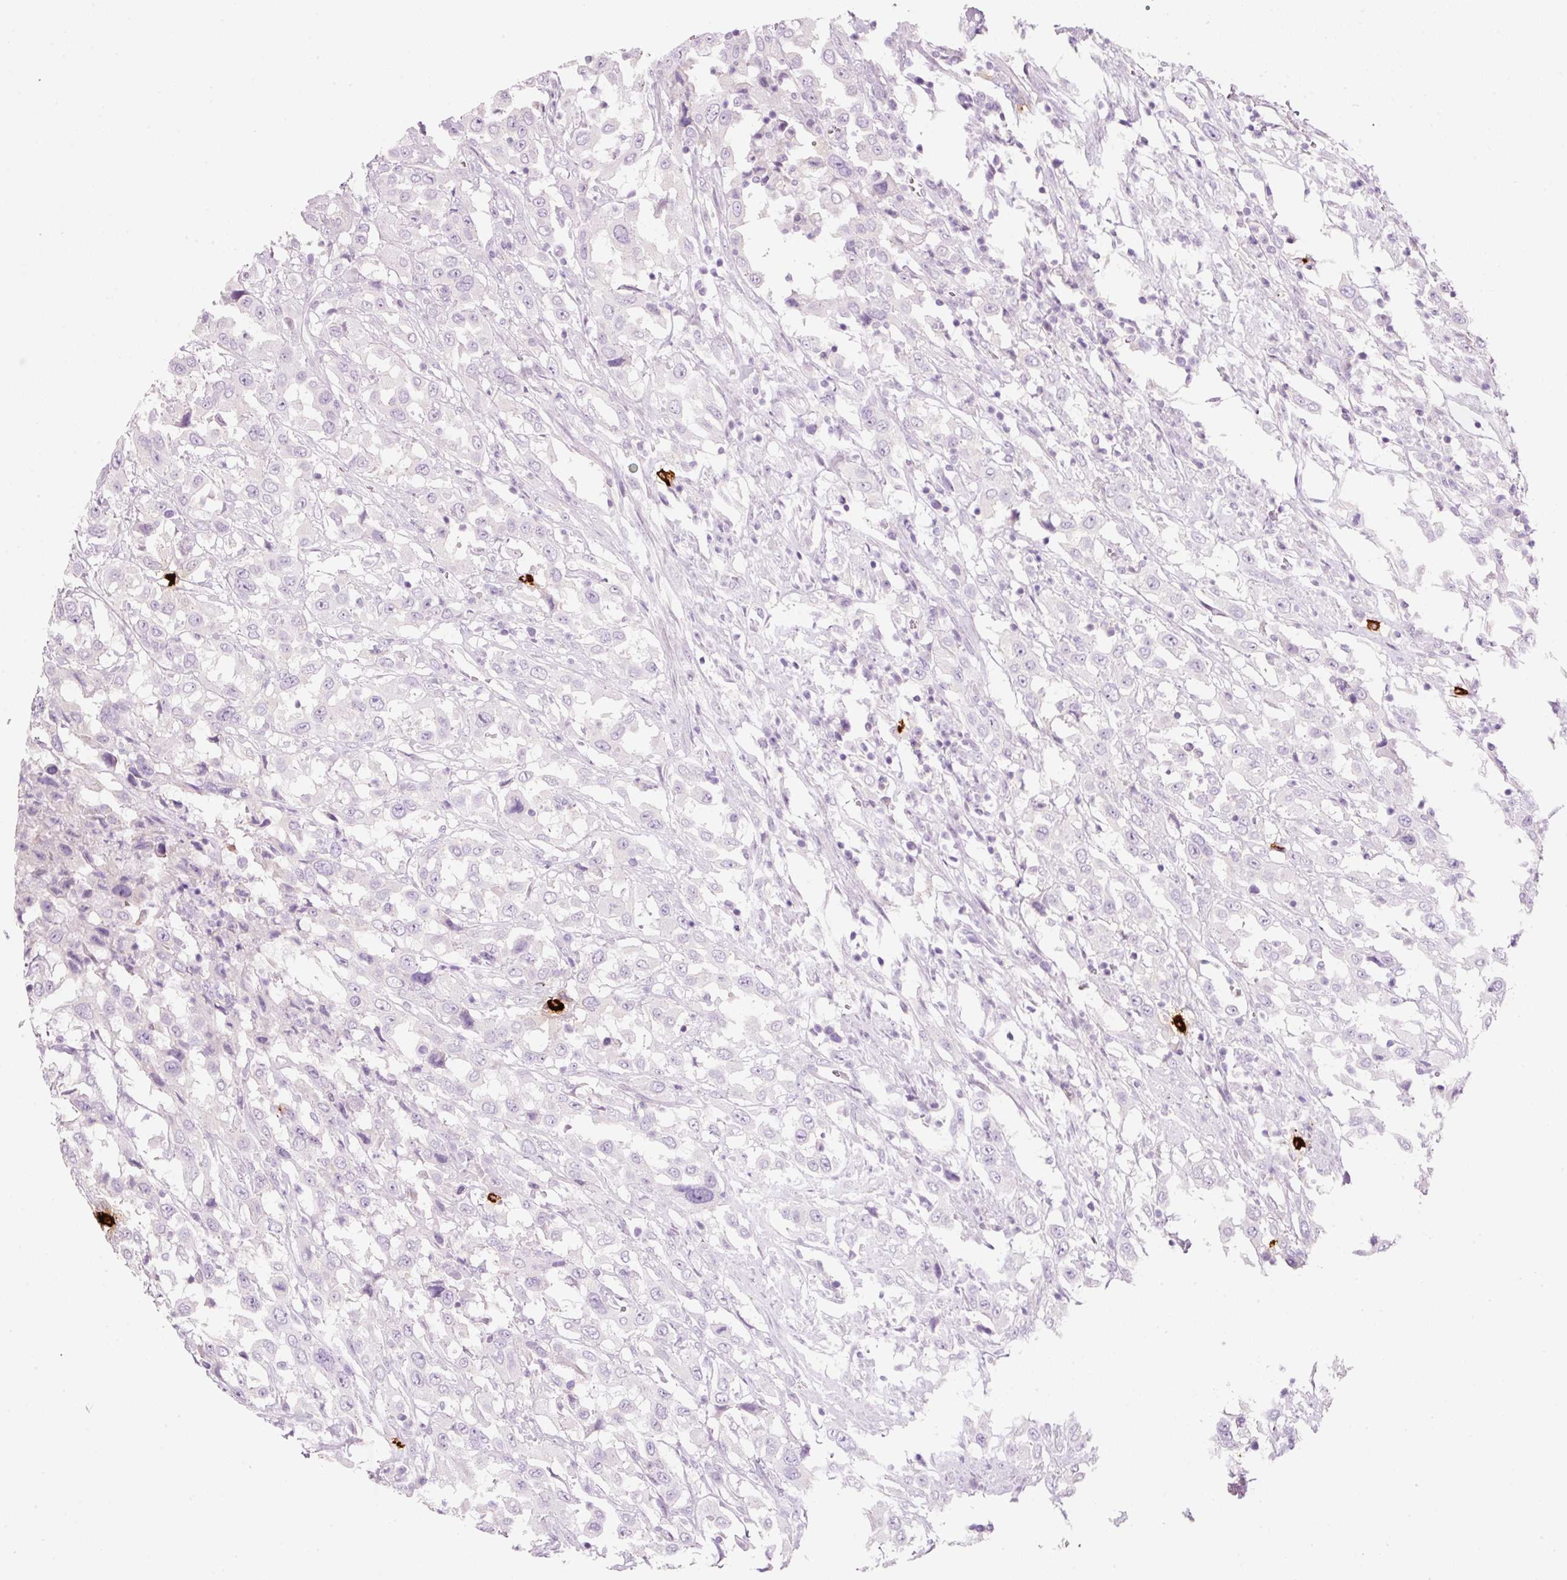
{"staining": {"intensity": "negative", "quantity": "none", "location": "none"}, "tissue": "urothelial cancer", "cell_type": "Tumor cells", "image_type": "cancer", "snomed": [{"axis": "morphology", "description": "Urothelial carcinoma, High grade"}, {"axis": "topography", "description": "Urinary bladder"}], "caption": "DAB (3,3'-diaminobenzidine) immunohistochemical staining of human urothelial cancer demonstrates no significant staining in tumor cells.", "gene": "CMA1", "patient": {"sex": "male", "age": 61}}